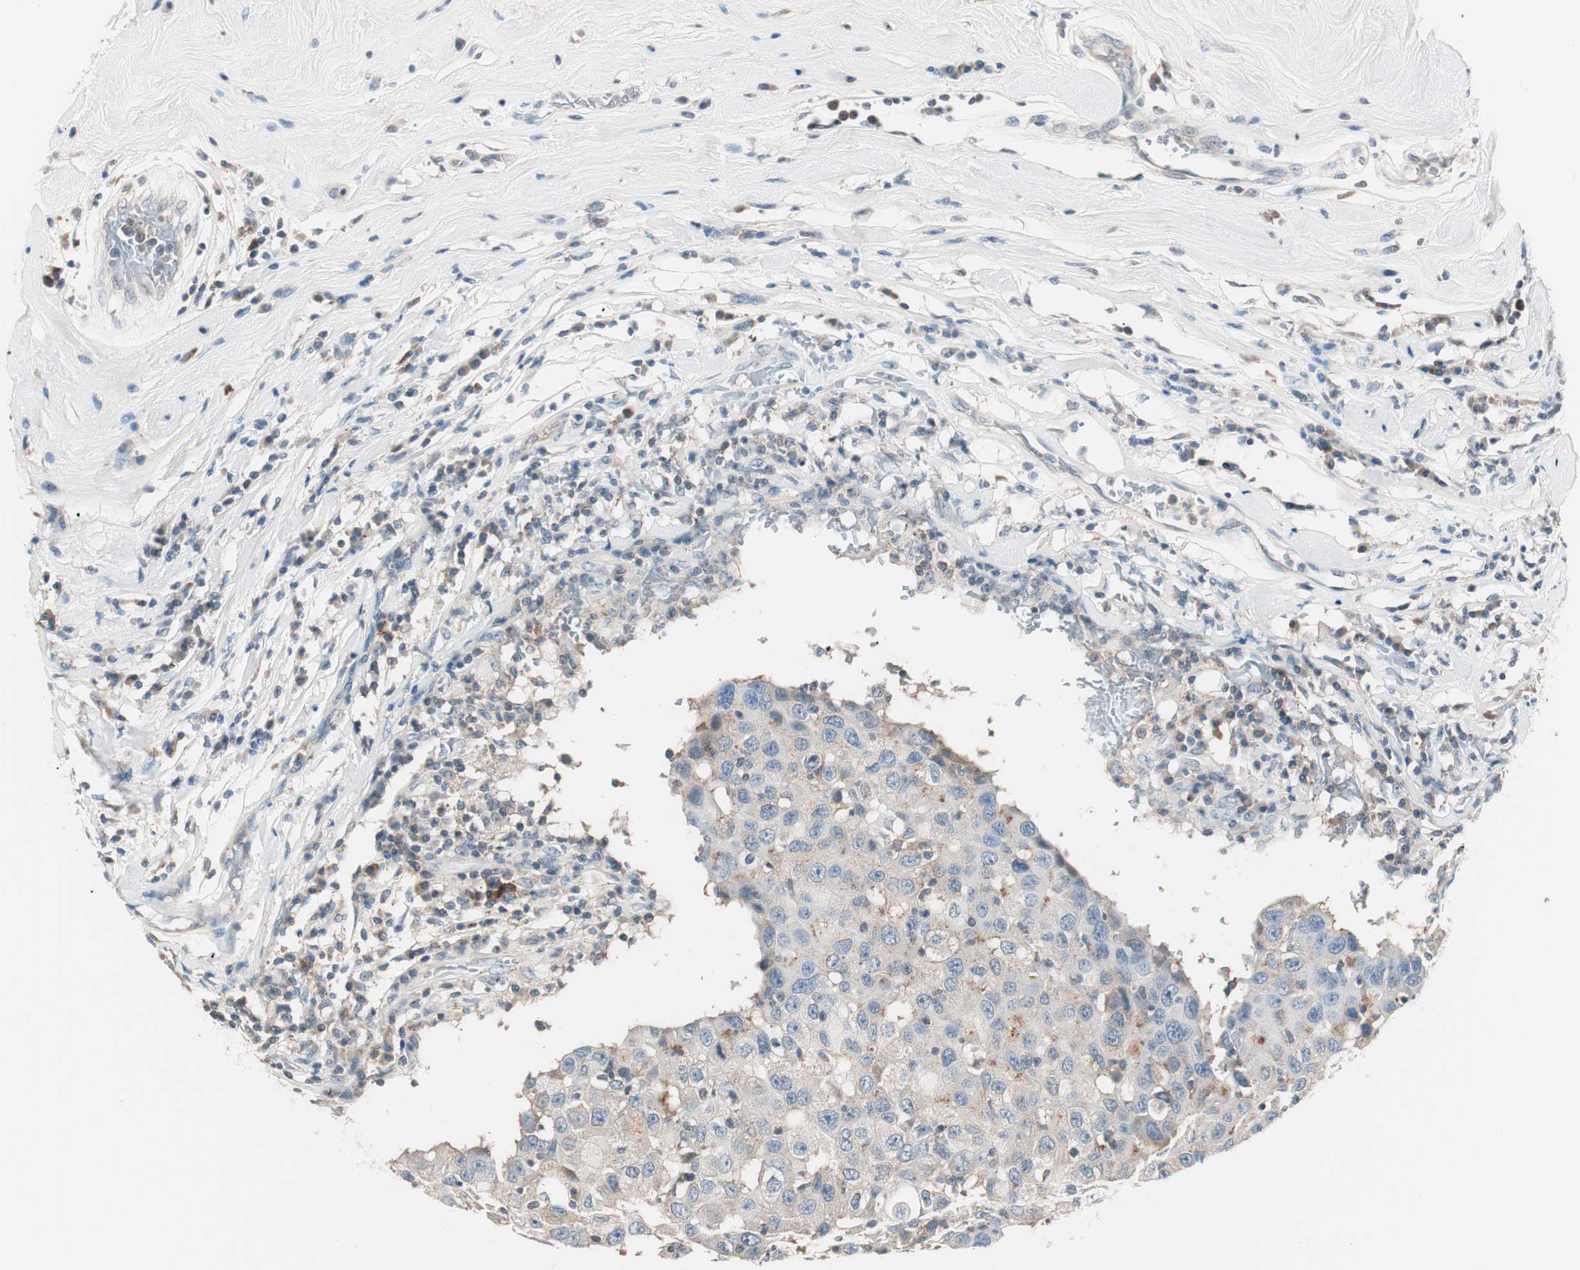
{"staining": {"intensity": "weak", "quantity": "<25%", "location": "cytoplasmic/membranous"}, "tissue": "breast cancer", "cell_type": "Tumor cells", "image_type": "cancer", "snomed": [{"axis": "morphology", "description": "Duct carcinoma"}, {"axis": "topography", "description": "Breast"}], "caption": "Intraductal carcinoma (breast) was stained to show a protein in brown. There is no significant expression in tumor cells.", "gene": "RAD54B", "patient": {"sex": "female", "age": 27}}